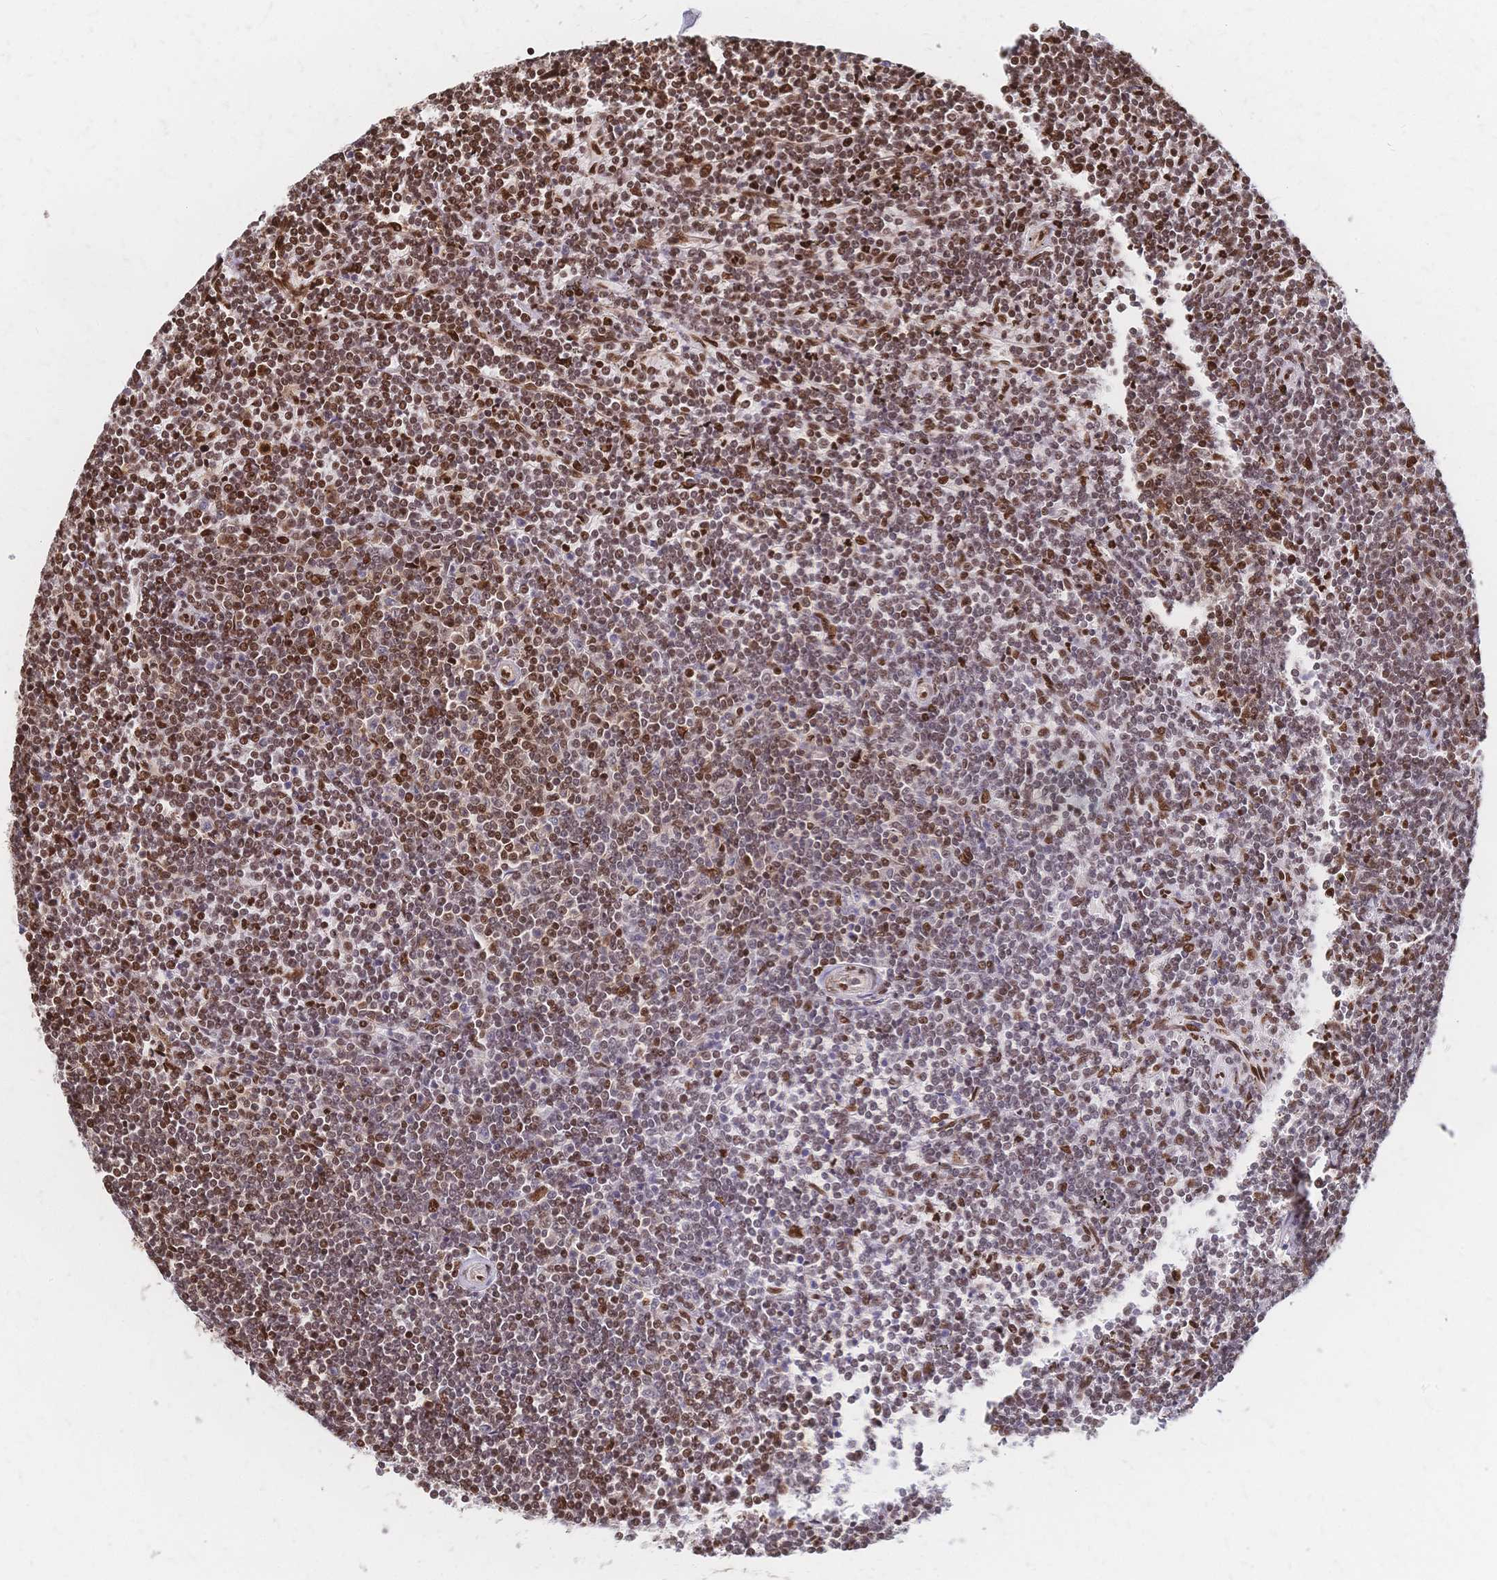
{"staining": {"intensity": "moderate", "quantity": "25%-75%", "location": "nuclear"}, "tissue": "lymphoma", "cell_type": "Tumor cells", "image_type": "cancer", "snomed": [{"axis": "morphology", "description": "Malignant lymphoma, non-Hodgkin's type, Low grade"}, {"axis": "topography", "description": "Spleen"}], "caption": "Immunohistochemical staining of lymphoma shows medium levels of moderate nuclear expression in approximately 25%-75% of tumor cells. (IHC, brightfield microscopy, high magnification).", "gene": "HDGF", "patient": {"sex": "male", "age": 78}}